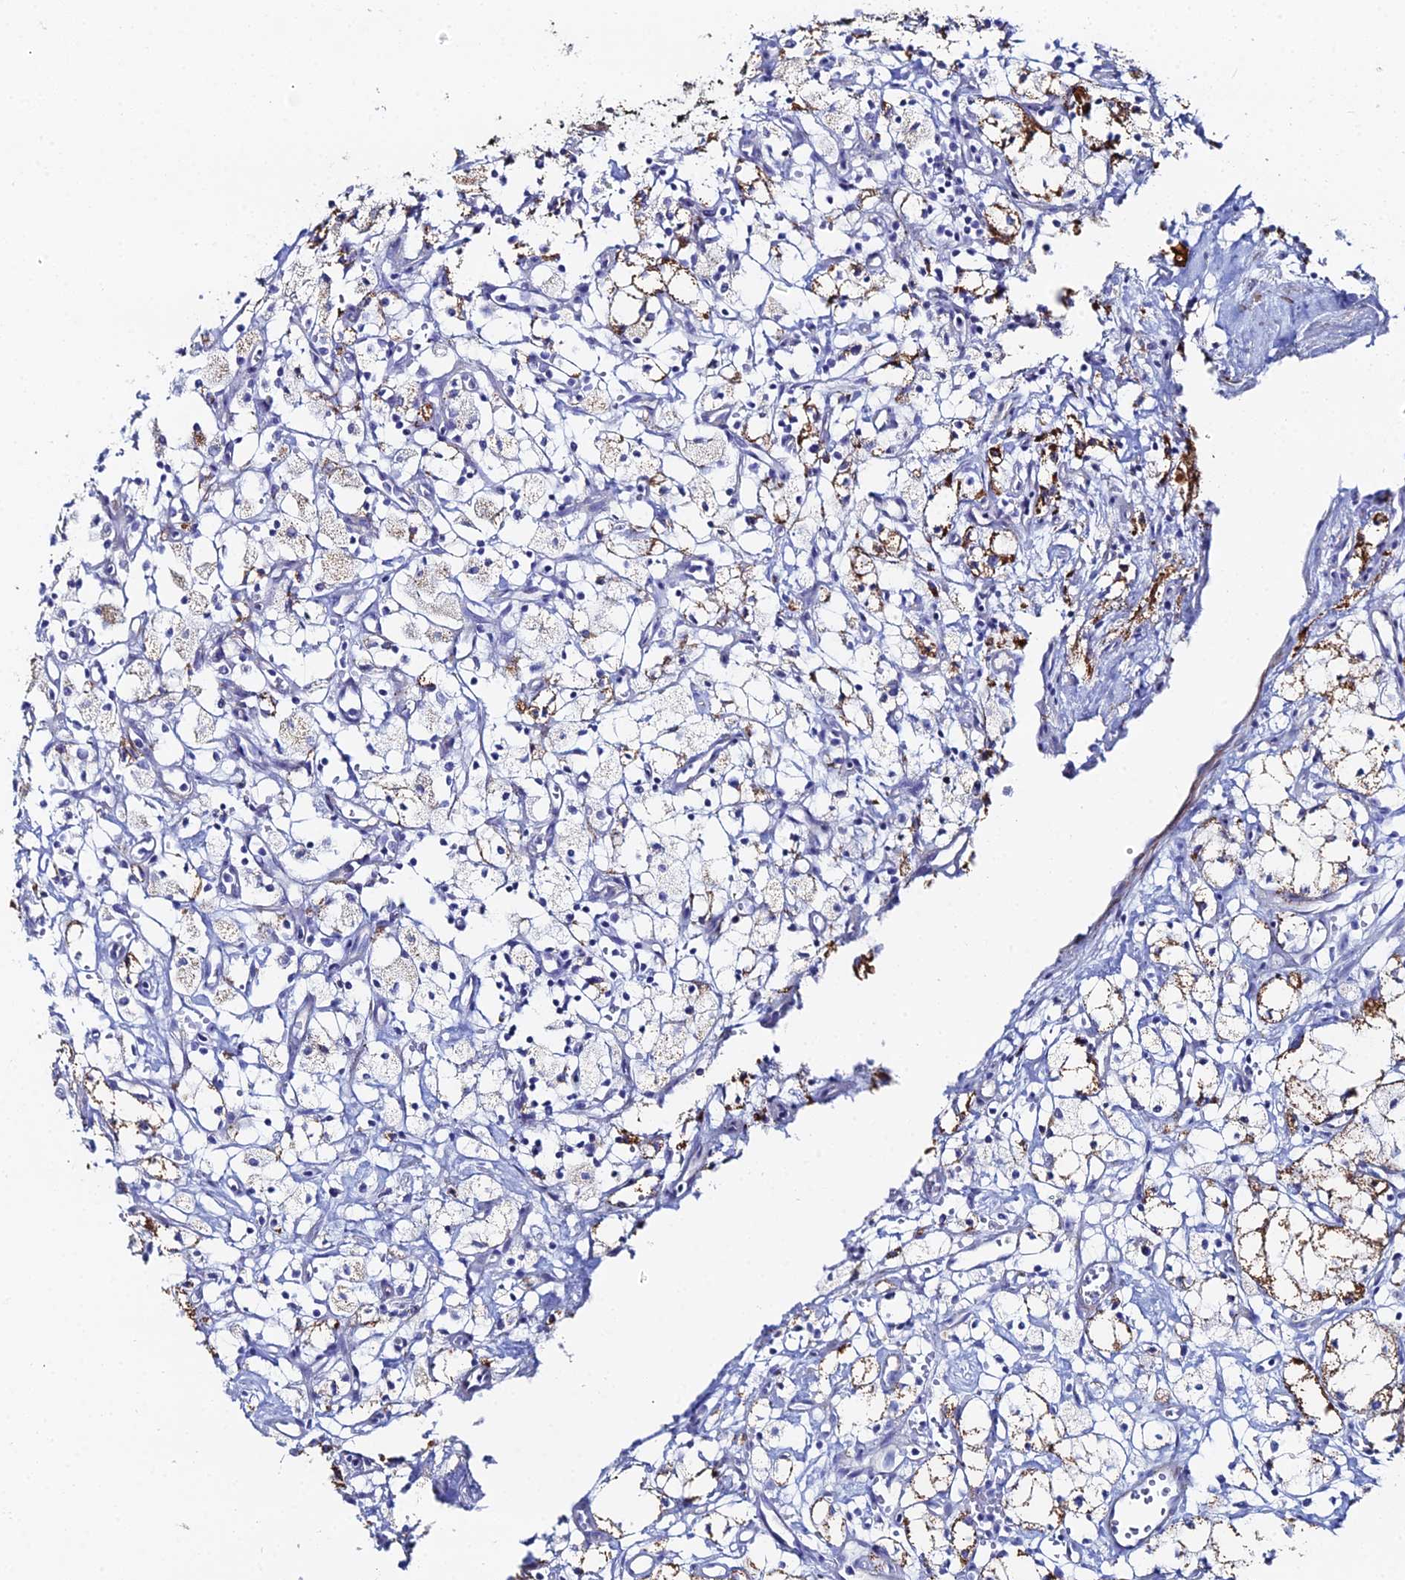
{"staining": {"intensity": "moderate", "quantity": "25%-75%", "location": "cytoplasmic/membranous"}, "tissue": "renal cancer", "cell_type": "Tumor cells", "image_type": "cancer", "snomed": [{"axis": "morphology", "description": "Adenocarcinoma, NOS"}, {"axis": "topography", "description": "Kidney"}], "caption": "An immunohistochemistry (IHC) image of tumor tissue is shown. Protein staining in brown labels moderate cytoplasmic/membranous positivity in adenocarcinoma (renal) within tumor cells. (brown staining indicates protein expression, while blue staining denotes nuclei).", "gene": "DHX34", "patient": {"sex": "male", "age": 59}}